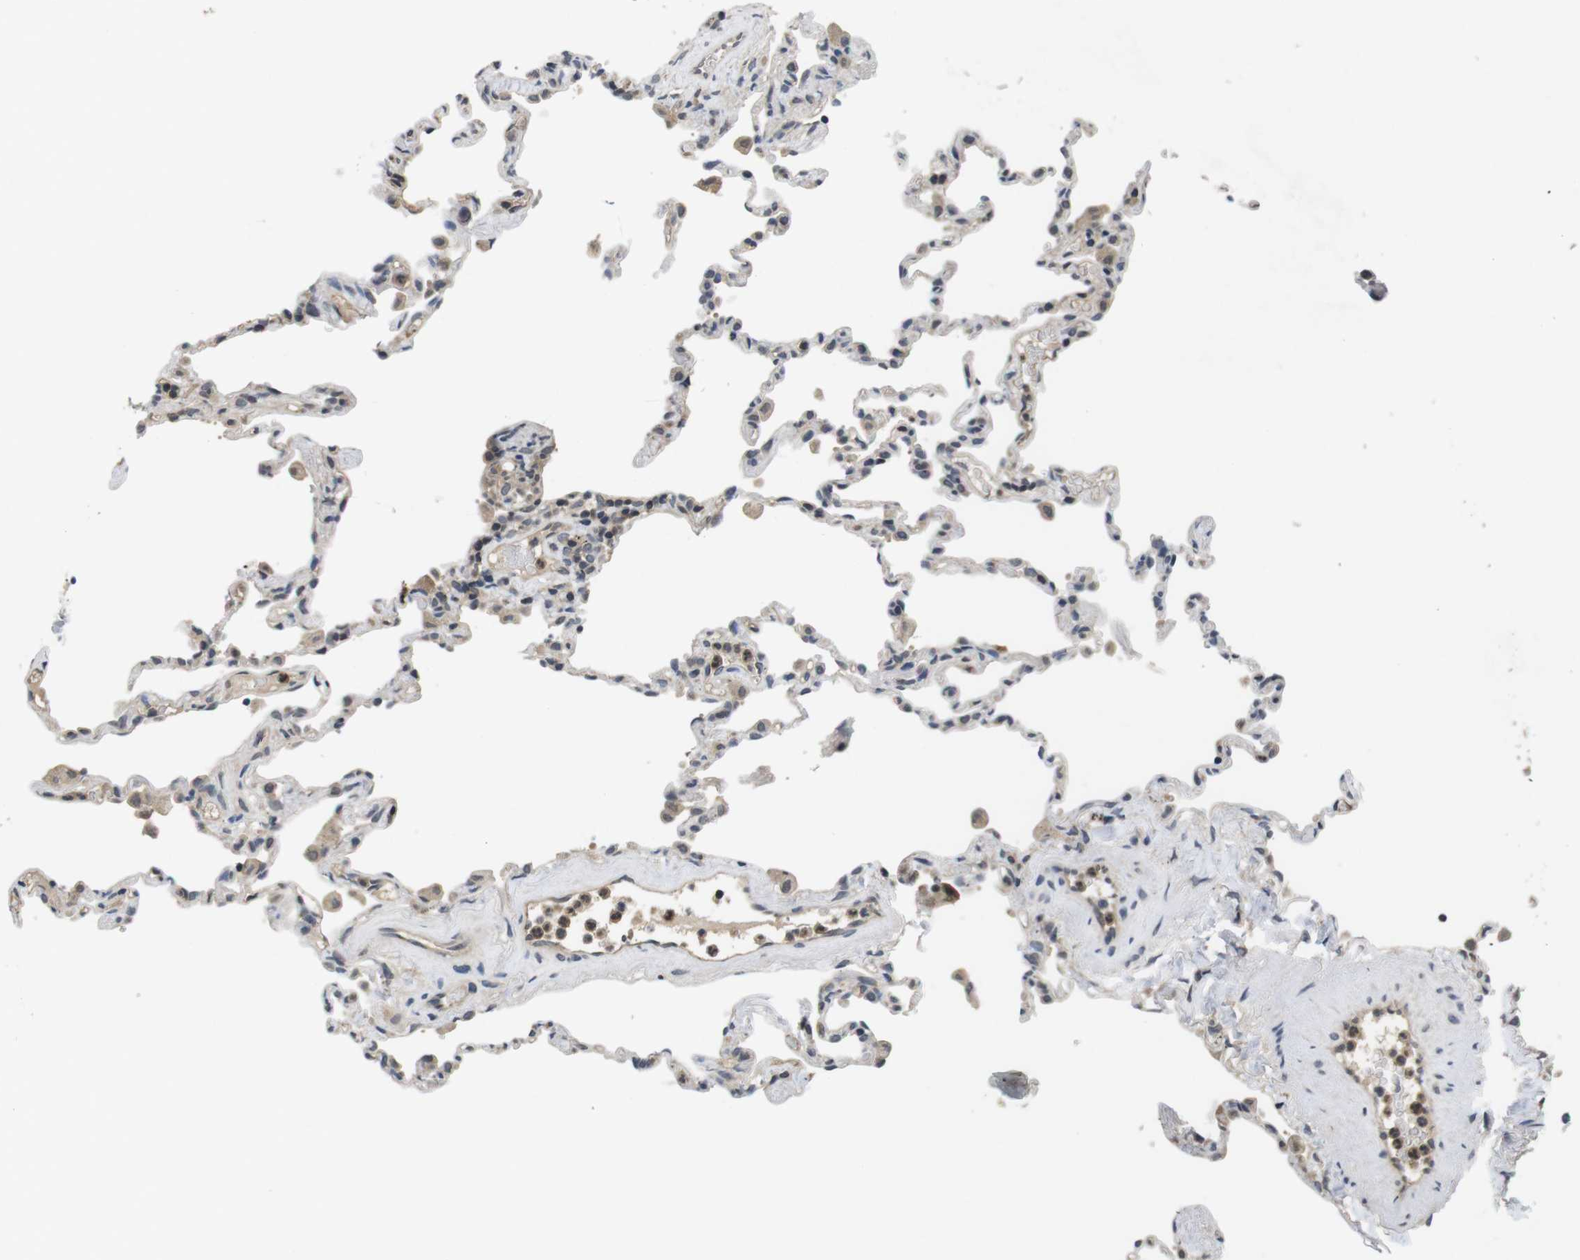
{"staining": {"intensity": "weak", "quantity": "<25%", "location": "cytoplasmic/membranous"}, "tissue": "lung", "cell_type": "Alveolar cells", "image_type": "normal", "snomed": [{"axis": "morphology", "description": "Normal tissue, NOS"}, {"axis": "topography", "description": "Lung"}], "caption": "A micrograph of human lung is negative for staining in alveolar cells. Nuclei are stained in blue.", "gene": "FADD", "patient": {"sex": "male", "age": 59}}